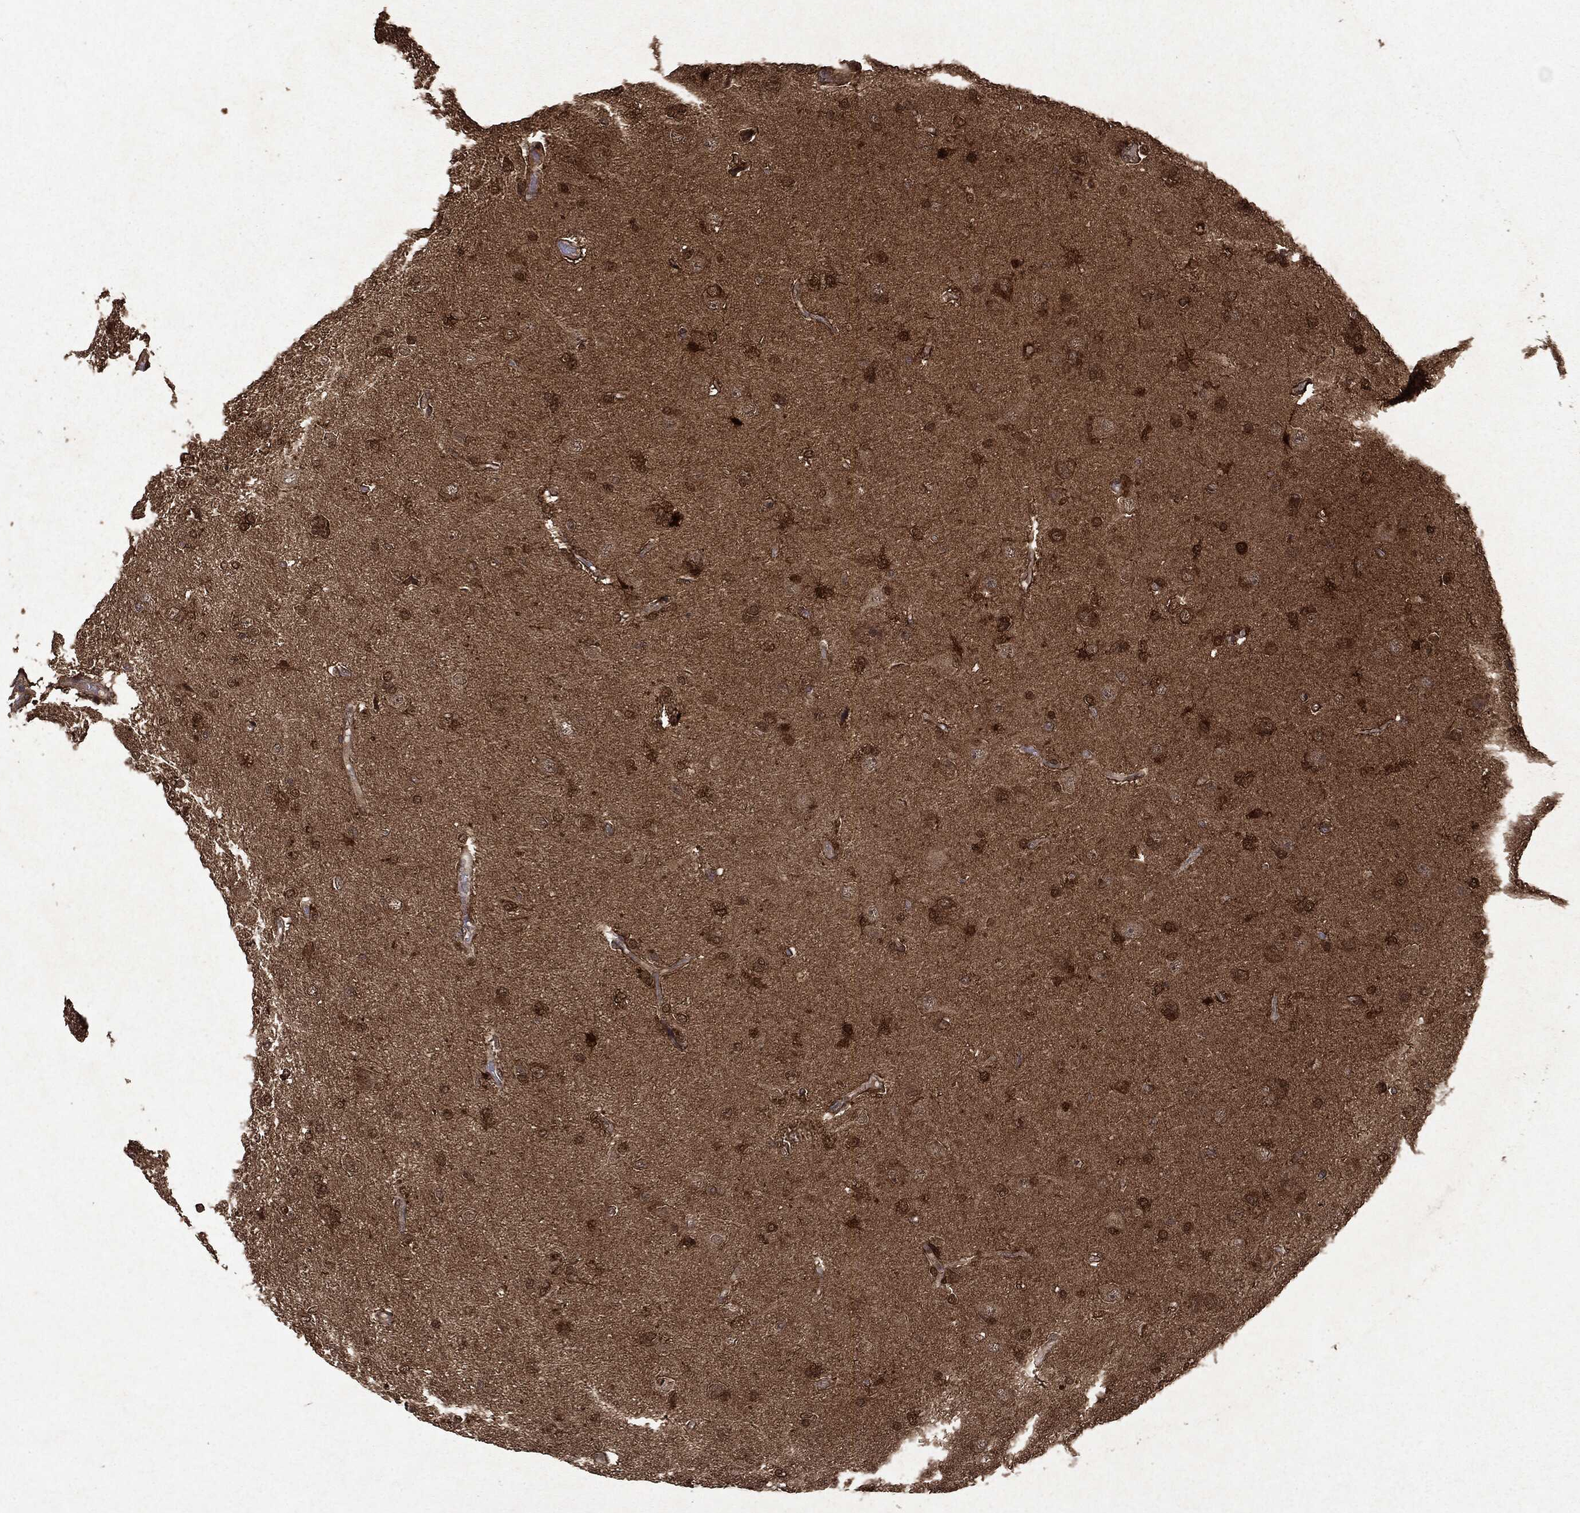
{"staining": {"intensity": "moderate", "quantity": ">75%", "location": "cytoplasmic/membranous,nuclear"}, "tissue": "glioma", "cell_type": "Tumor cells", "image_type": "cancer", "snomed": [{"axis": "morphology", "description": "Glioma, malignant, High grade"}, {"axis": "topography", "description": "Cerebral cortex"}], "caption": "Glioma tissue reveals moderate cytoplasmic/membranous and nuclear staining in about >75% of tumor cells, visualized by immunohistochemistry. The staining was performed using DAB, with brown indicating positive protein expression. Nuclei are stained blue with hematoxylin.", "gene": "PEBP1", "patient": {"sex": "male", "age": 70}}